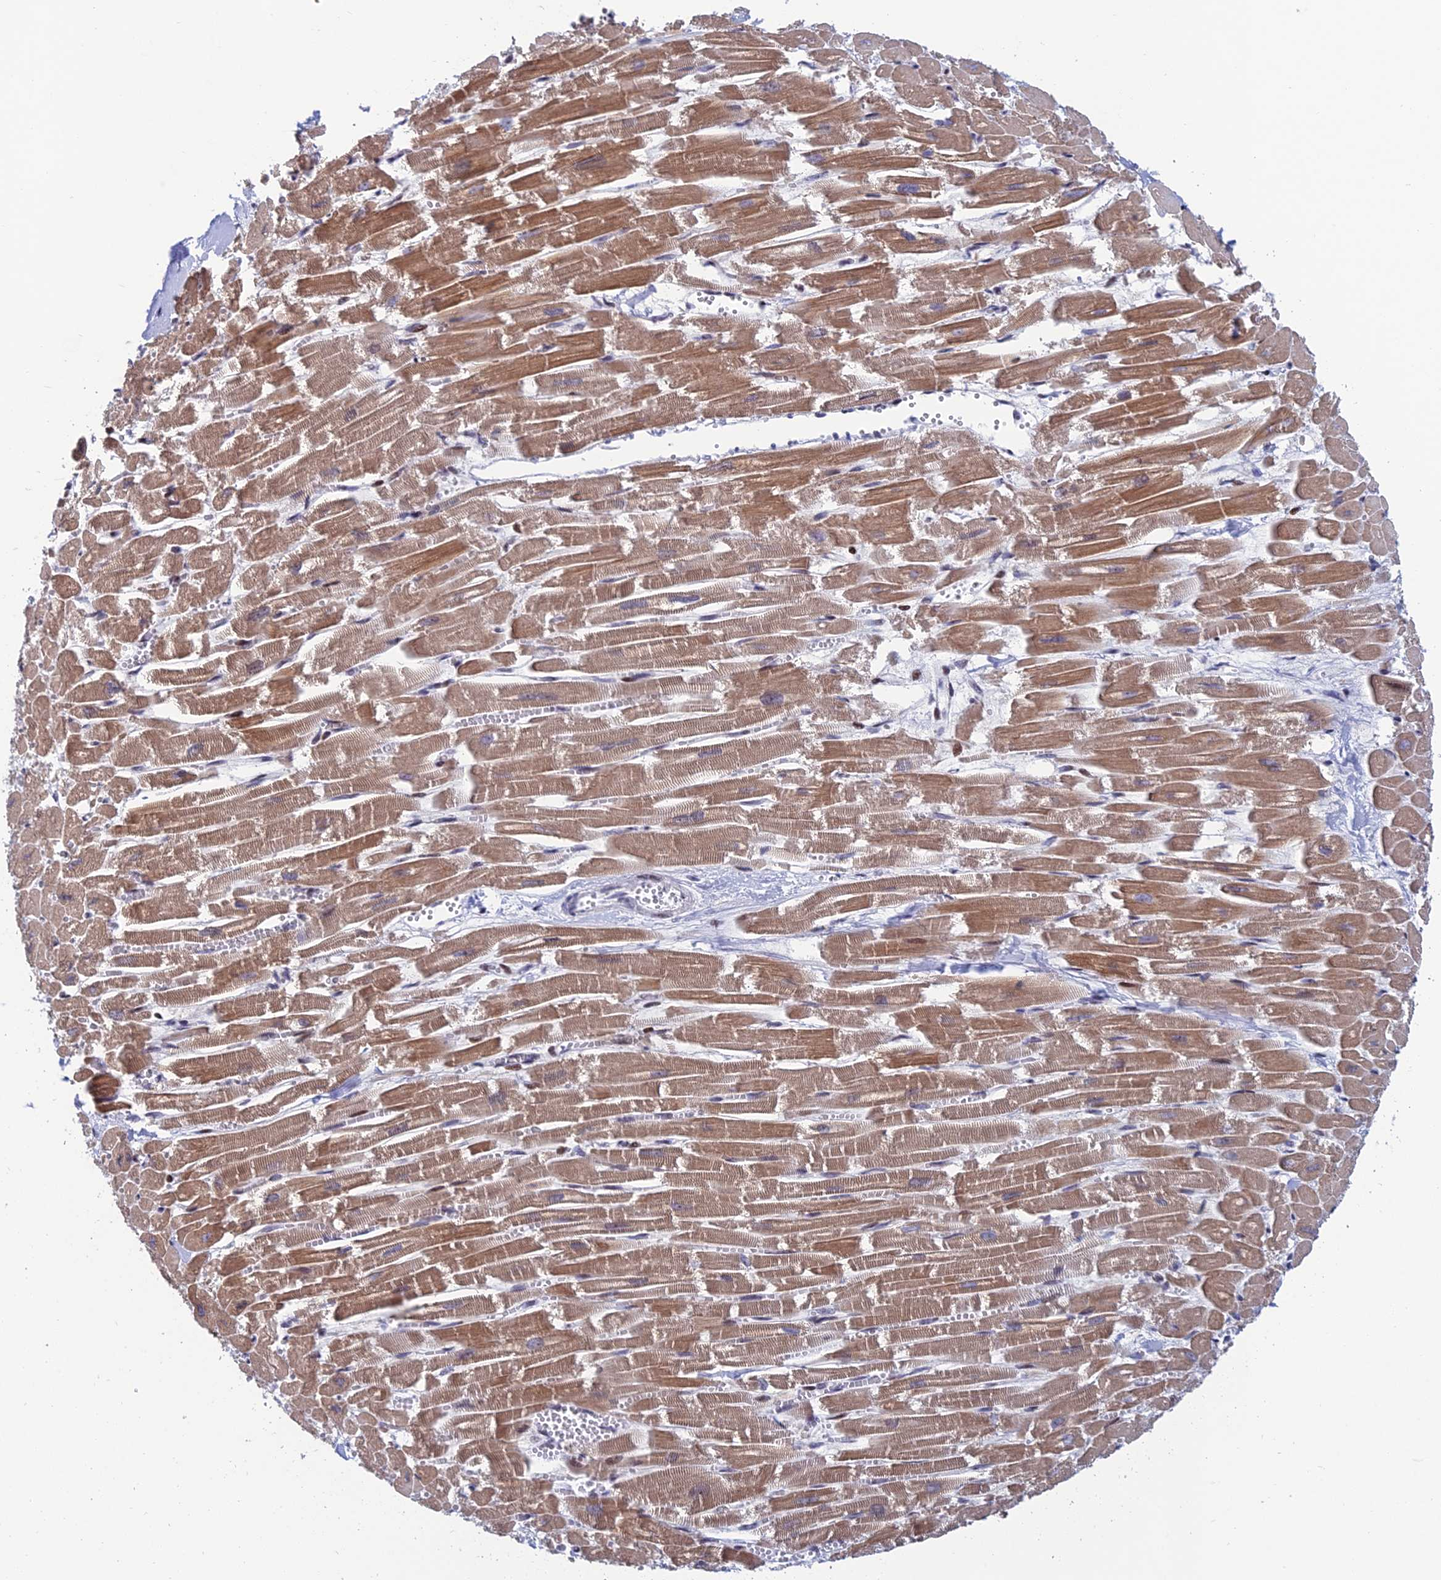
{"staining": {"intensity": "moderate", "quantity": ">75%", "location": "cytoplasmic/membranous"}, "tissue": "heart muscle", "cell_type": "Cardiomyocytes", "image_type": "normal", "snomed": [{"axis": "morphology", "description": "Normal tissue, NOS"}, {"axis": "topography", "description": "Heart"}], "caption": "Moderate cytoplasmic/membranous positivity is identified in about >75% of cardiomyocytes in unremarkable heart muscle. The staining is performed using DAB brown chromogen to label protein expression. The nuclei are counter-stained blue using hematoxylin.", "gene": "AFF3", "patient": {"sex": "male", "age": 54}}